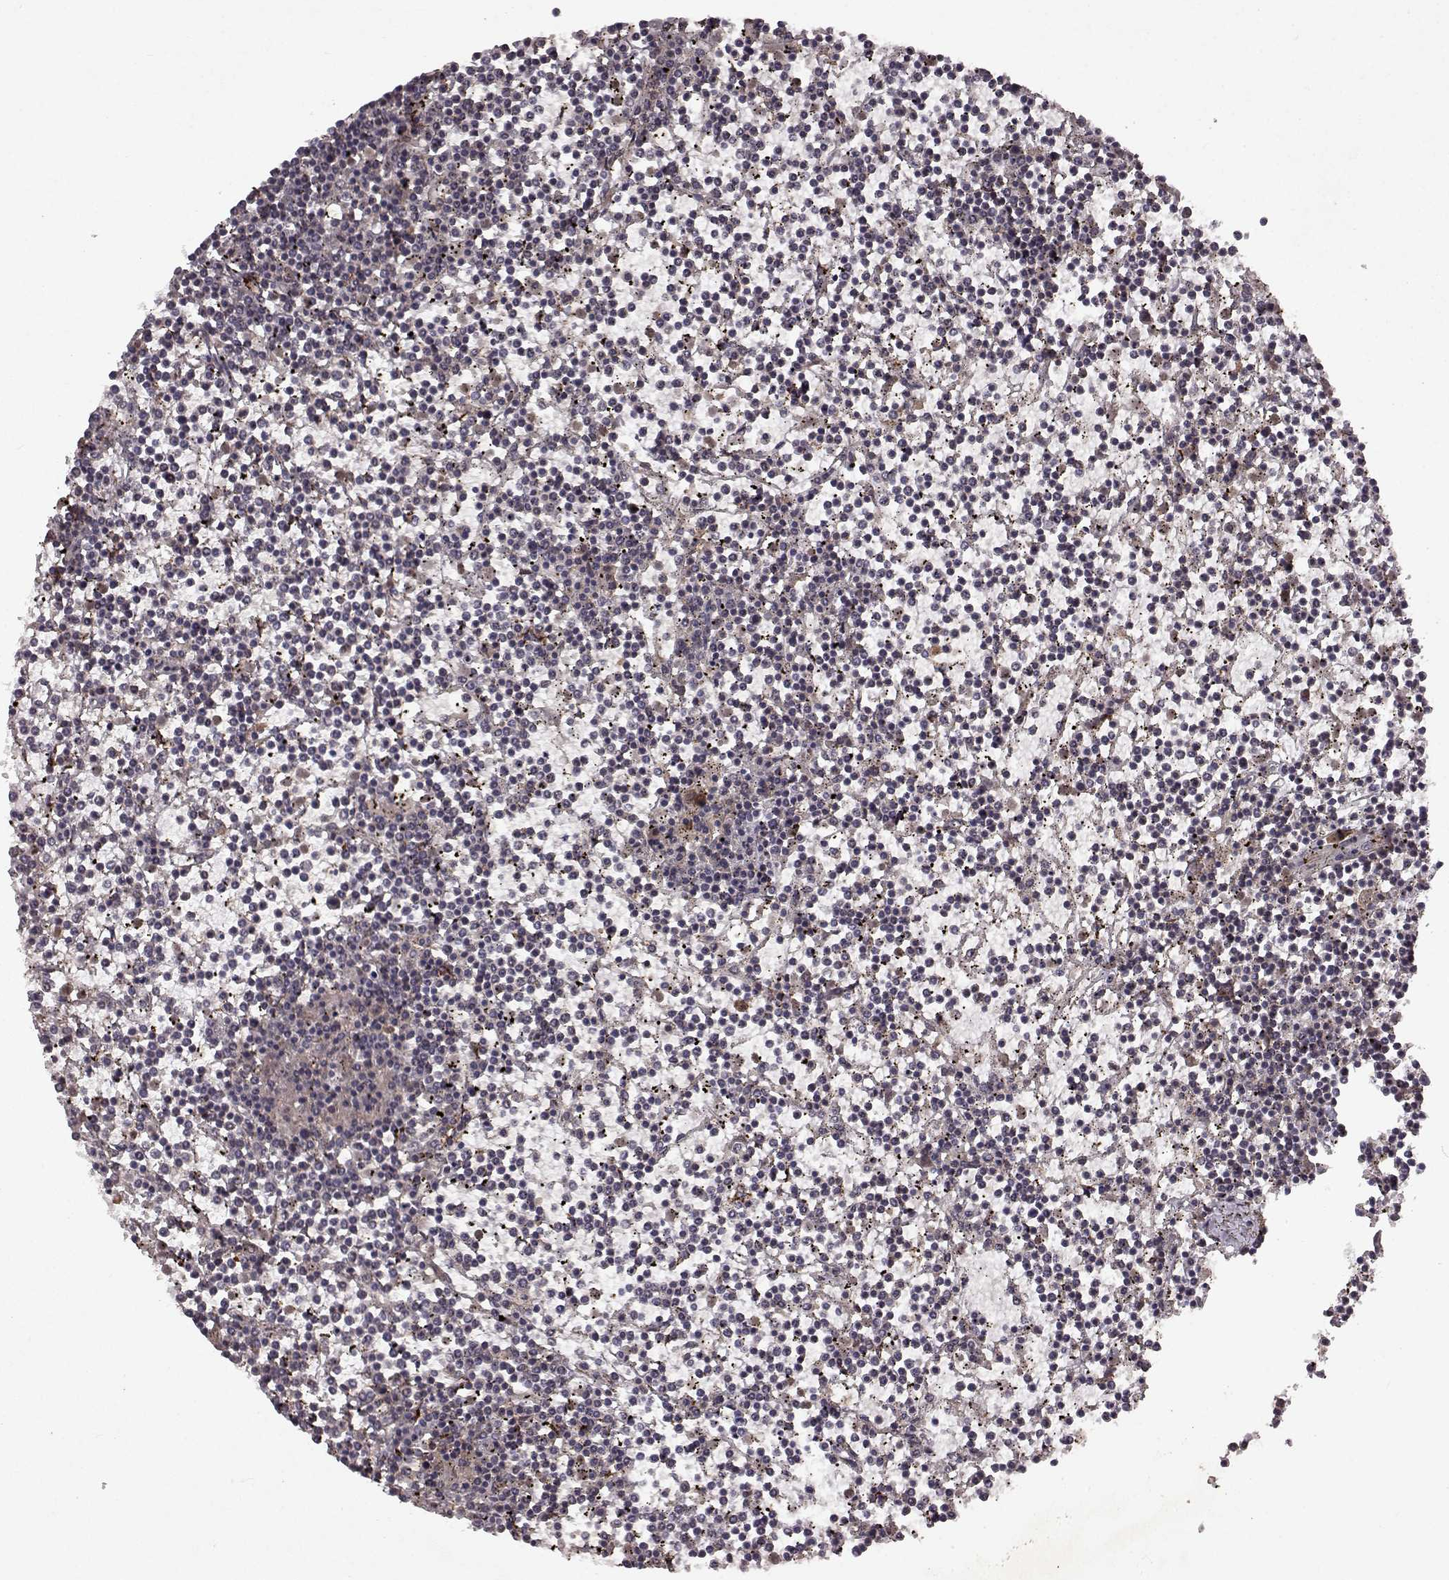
{"staining": {"intensity": "negative", "quantity": "none", "location": "none"}, "tissue": "lymphoma", "cell_type": "Tumor cells", "image_type": "cancer", "snomed": [{"axis": "morphology", "description": "Malignant lymphoma, non-Hodgkin's type, Low grade"}, {"axis": "topography", "description": "Spleen"}], "caption": "Immunohistochemistry (IHC) of lymphoma shows no staining in tumor cells.", "gene": "FSTL1", "patient": {"sex": "female", "age": 19}}